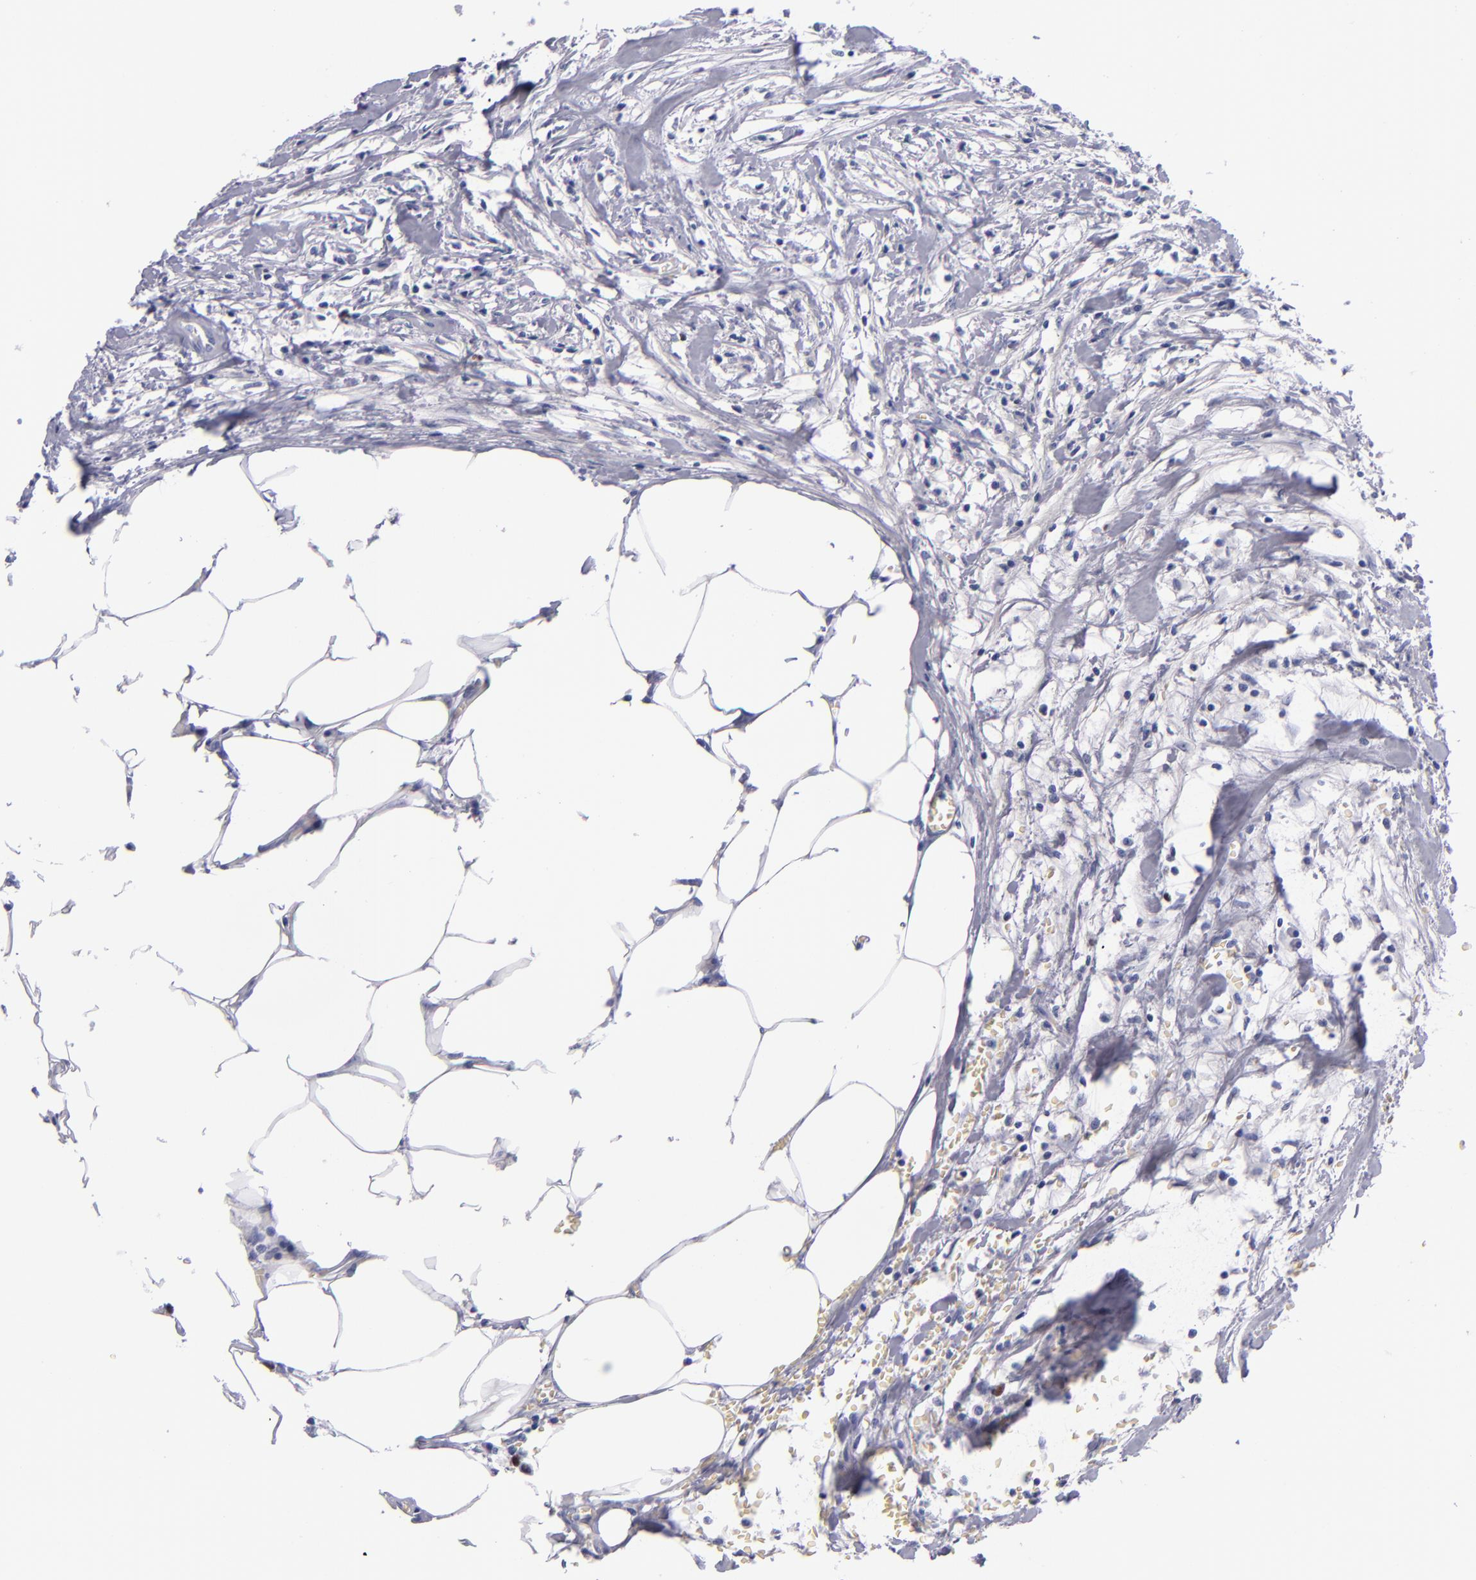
{"staining": {"intensity": "negative", "quantity": "none", "location": "none"}, "tissue": "colorectal cancer", "cell_type": "Tumor cells", "image_type": "cancer", "snomed": [{"axis": "morphology", "description": "Adenocarcinoma, NOS"}, {"axis": "topography", "description": "Colon"}], "caption": "IHC micrograph of neoplastic tissue: adenocarcinoma (colorectal) stained with DAB (3,3'-diaminobenzidine) exhibits no significant protein staining in tumor cells.", "gene": "MCM7", "patient": {"sex": "male", "age": 55}}